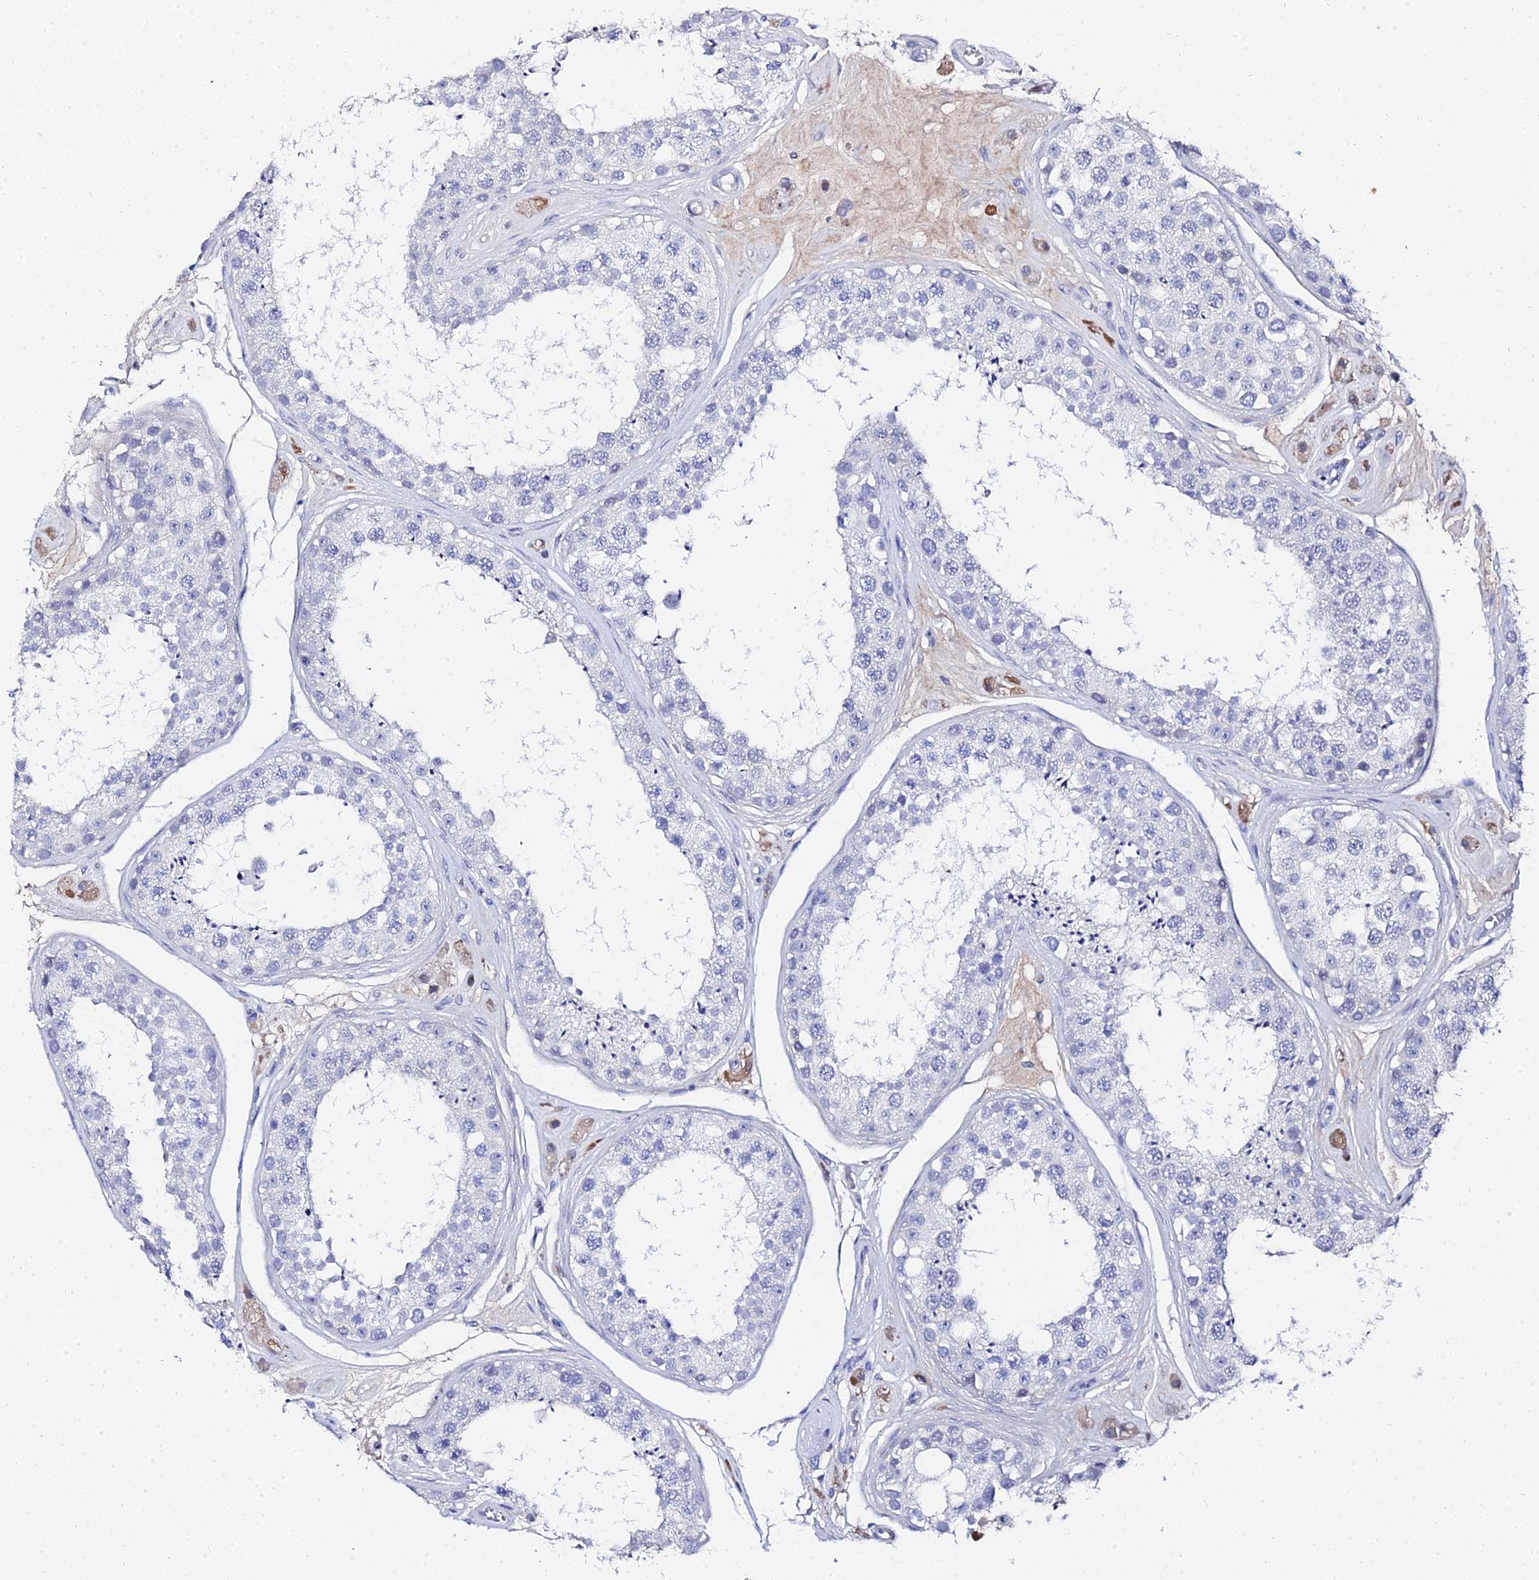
{"staining": {"intensity": "negative", "quantity": "none", "location": "none"}, "tissue": "testis", "cell_type": "Cells in seminiferous ducts", "image_type": "normal", "snomed": [{"axis": "morphology", "description": "Normal tissue, NOS"}, {"axis": "topography", "description": "Testis"}], "caption": "Testis was stained to show a protein in brown. There is no significant staining in cells in seminiferous ducts. (Brightfield microscopy of DAB (3,3'-diaminobenzidine) IHC at high magnification).", "gene": "KRT17", "patient": {"sex": "male", "age": 25}}